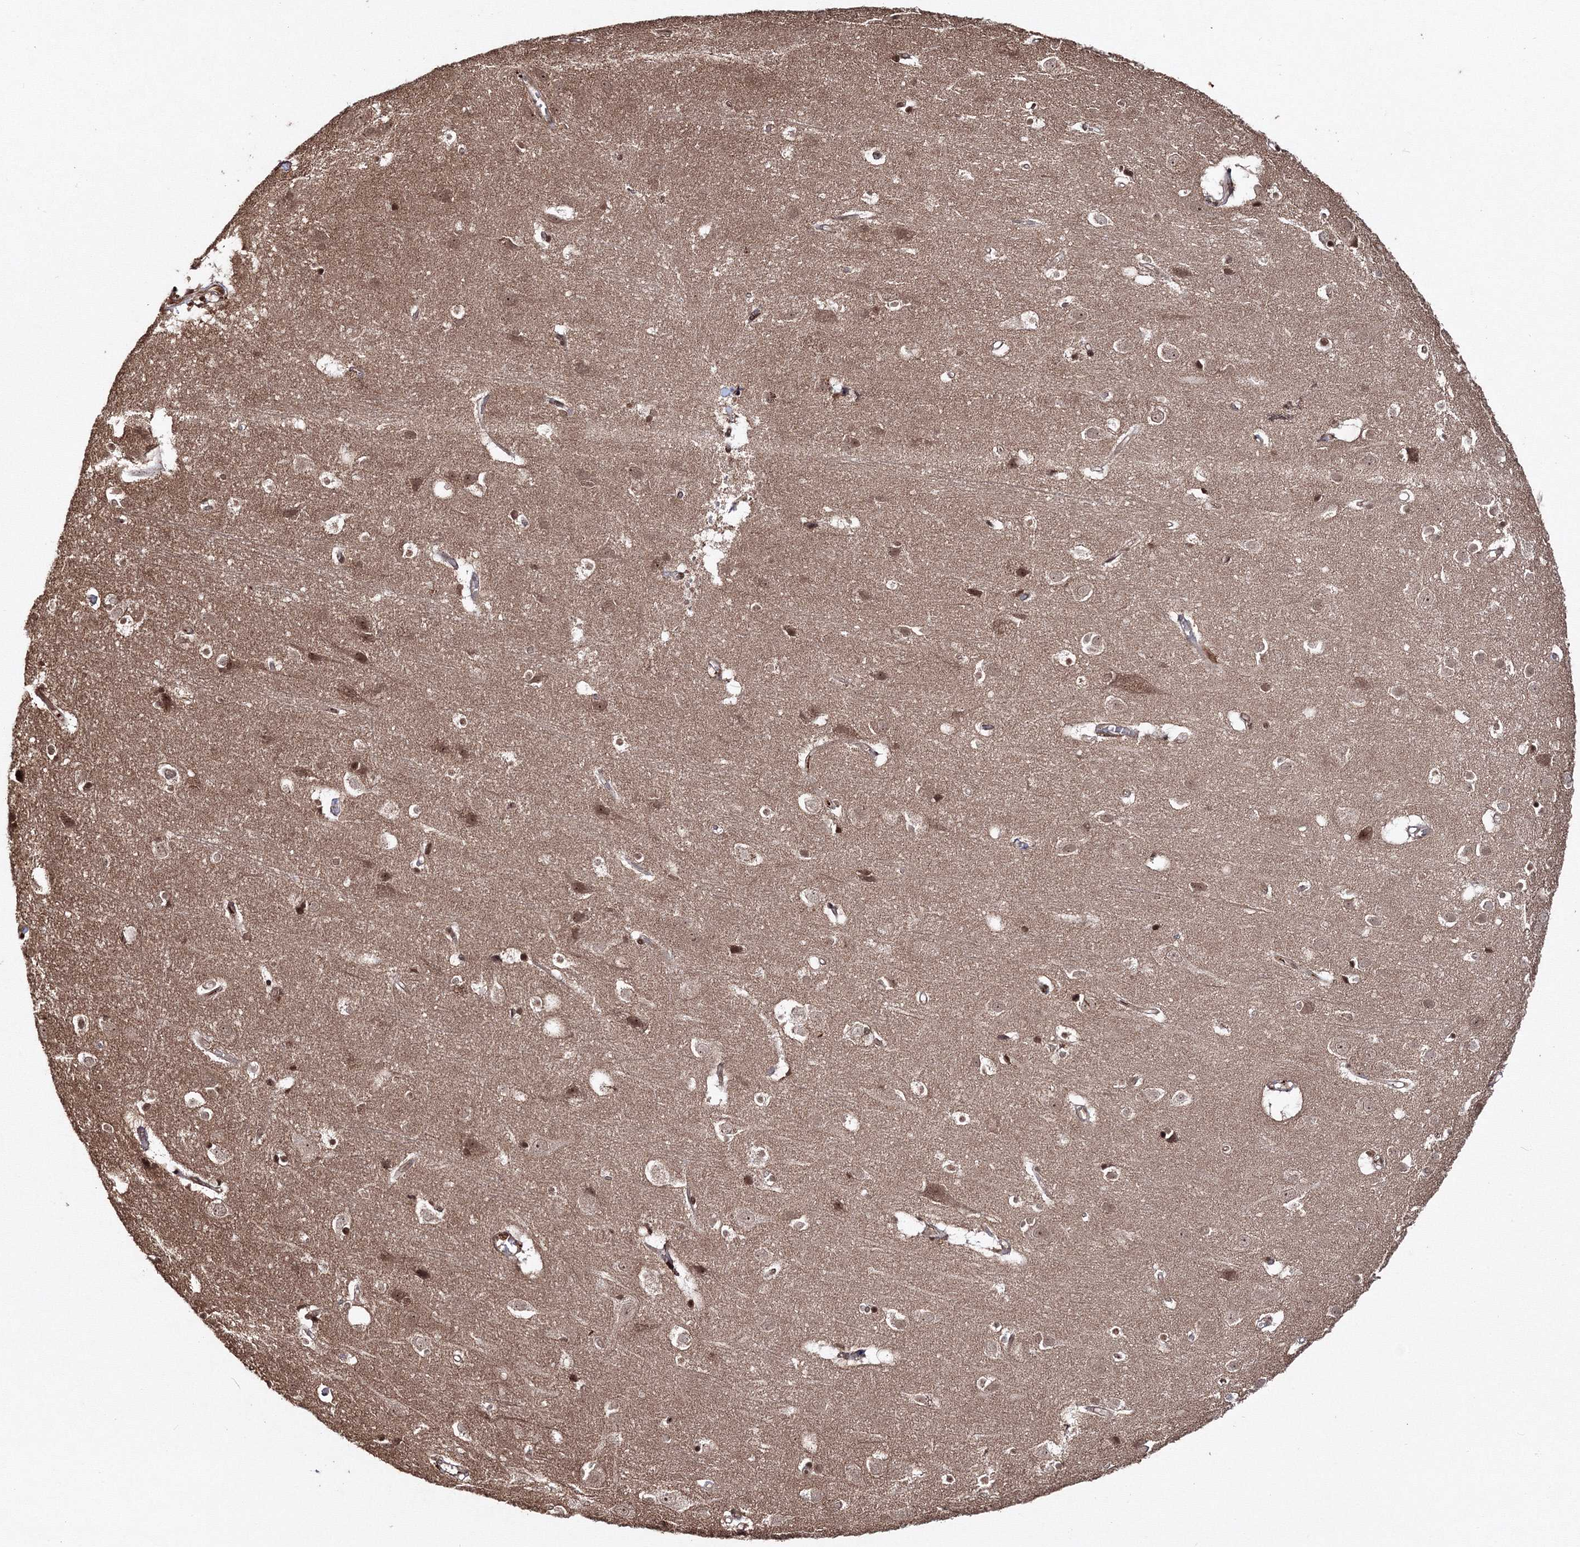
{"staining": {"intensity": "moderate", "quantity": ">75%", "location": "cytoplasmic/membranous,nuclear"}, "tissue": "cerebral cortex", "cell_type": "Endothelial cells", "image_type": "normal", "snomed": [{"axis": "morphology", "description": "Normal tissue, NOS"}, {"axis": "topography", "description": "Cerebral cortex"}], "caption": "Protein expression by IHC shows moderate cytoplasmic/membranous,nuclear positivity in about >75% of endothelial cells in normal cerebral cortex. (DAB (3,3'-diaminobenzidine) IHC, brown staining for protein, blue staining for nuclei).", "gene": "PEX13", "patient": {"sex": "male", "age": 54}}